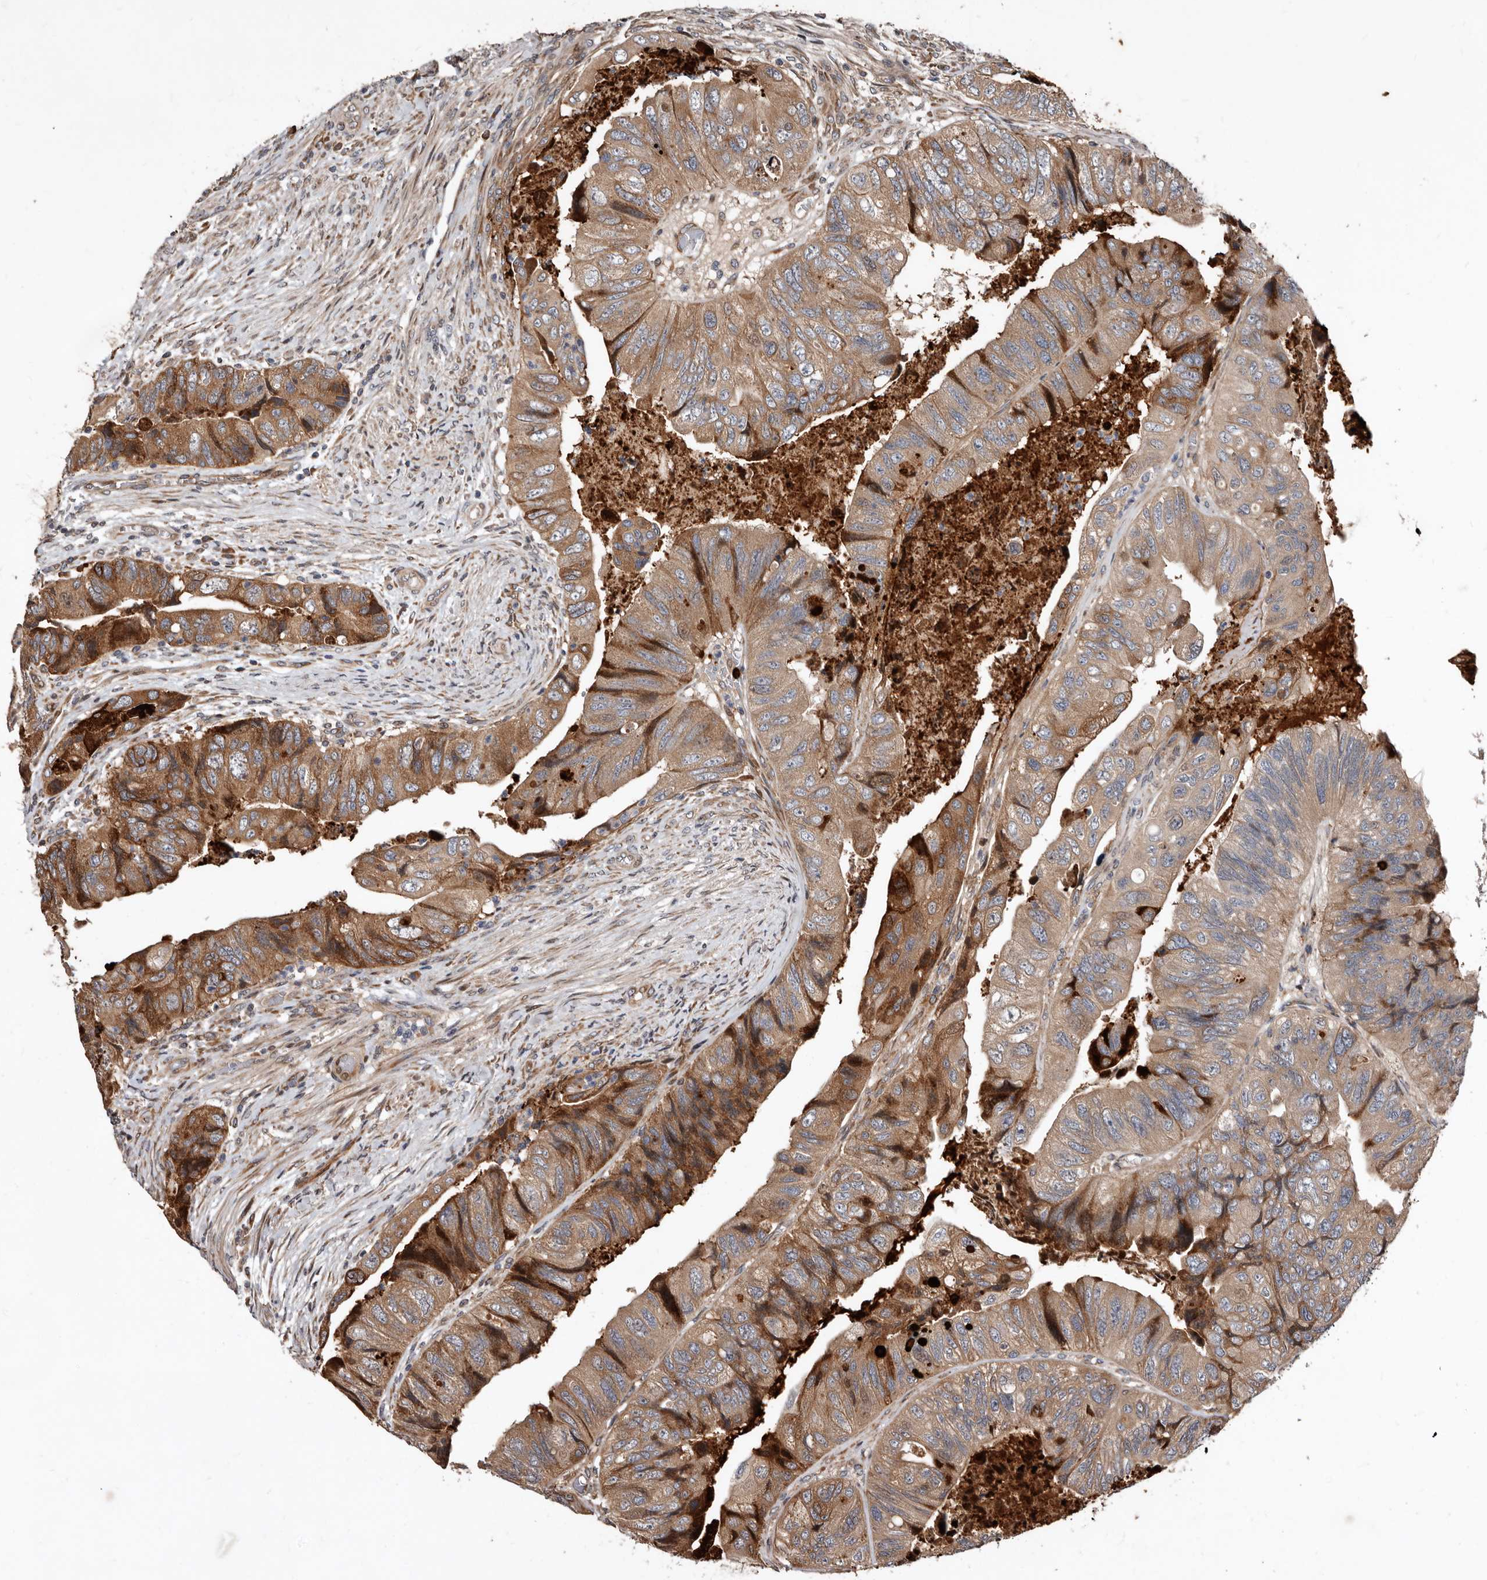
{"staining": {"intensity": "moderate", "quantity": ">75%", "location": "cytoplasmic/membranous"}, "tissue": "colorectal cancer", "cell_type": "Tumor cells", "image_type": "cancer", "snomed": [{"axis": "morphology", "description": "Adenocarcinoma, NOS"}, {"axis": "topography", "description": "Rectum"}], "caption": "Protein expression analysis of human colorectal cancer reveals moderate cytoplasmic/membranous expression in about >75% of tumor cells. (DAB = brown stain, brightfield microscopy at high magnification).", "gene": "WEE2", "patient": {"sex": "male", "age": 63}}